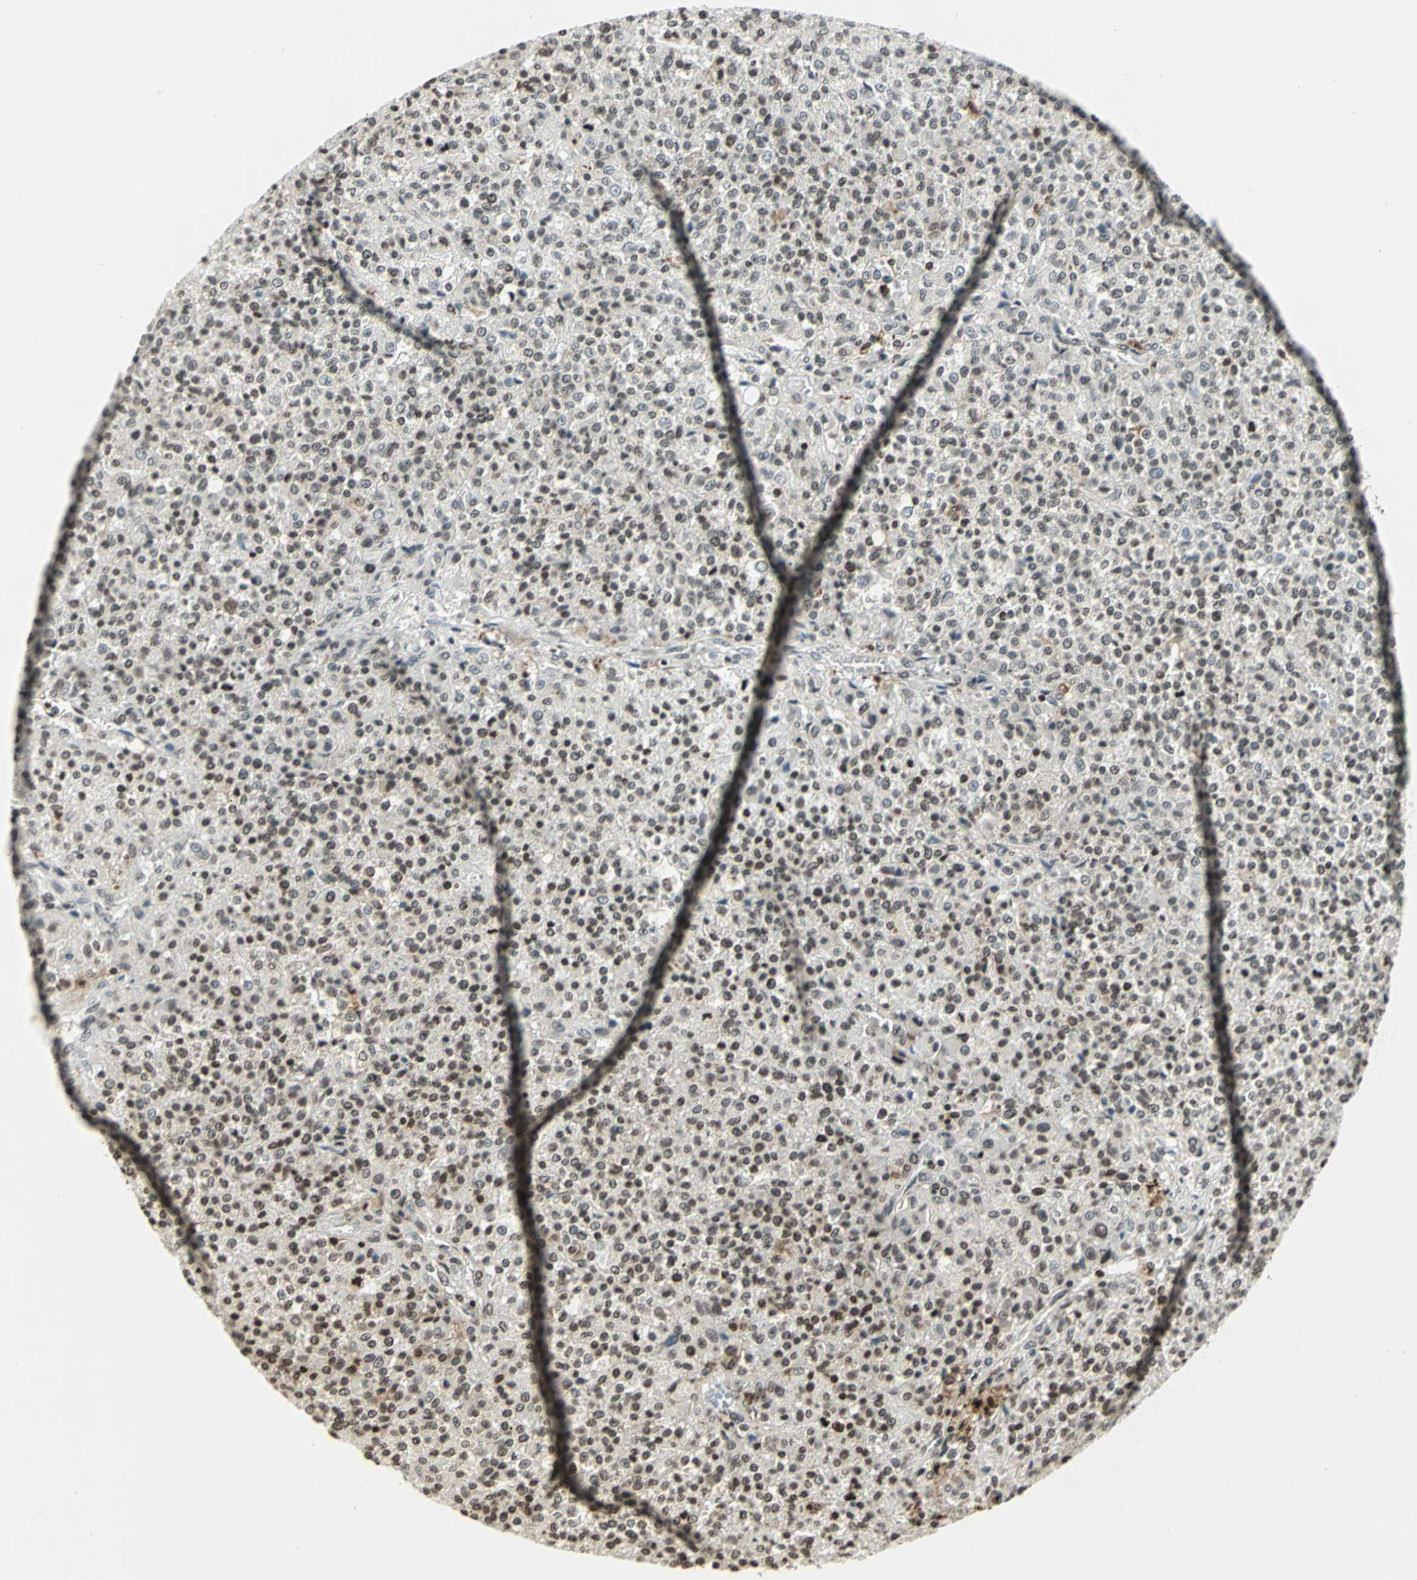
{"staining": {"intensity": "weak", "quantity": "25%-75%", "location": "cytoplasmic/membranous,nuclear"}, "tissue": "testis cancer", "cell_type": "Tumor cells", "image_type": "cancer", "snomed": [{"axis": "morphology", "description": "Seminoma, NOS"}, {"axis": "topography", "description": "Testis"}], "caption": "Testis seminoma stained for a protein reveals weak cytoplasmic/membranous and nuclear positivity in tumor cells. The staining was performed using DAB to visualize the protein expression in brown, while the nuclei were stained in blue with hematoxylin (Magnification: 20x).", "gene": "LGALS3", "patient": {"sex": "male", "age": 59}}